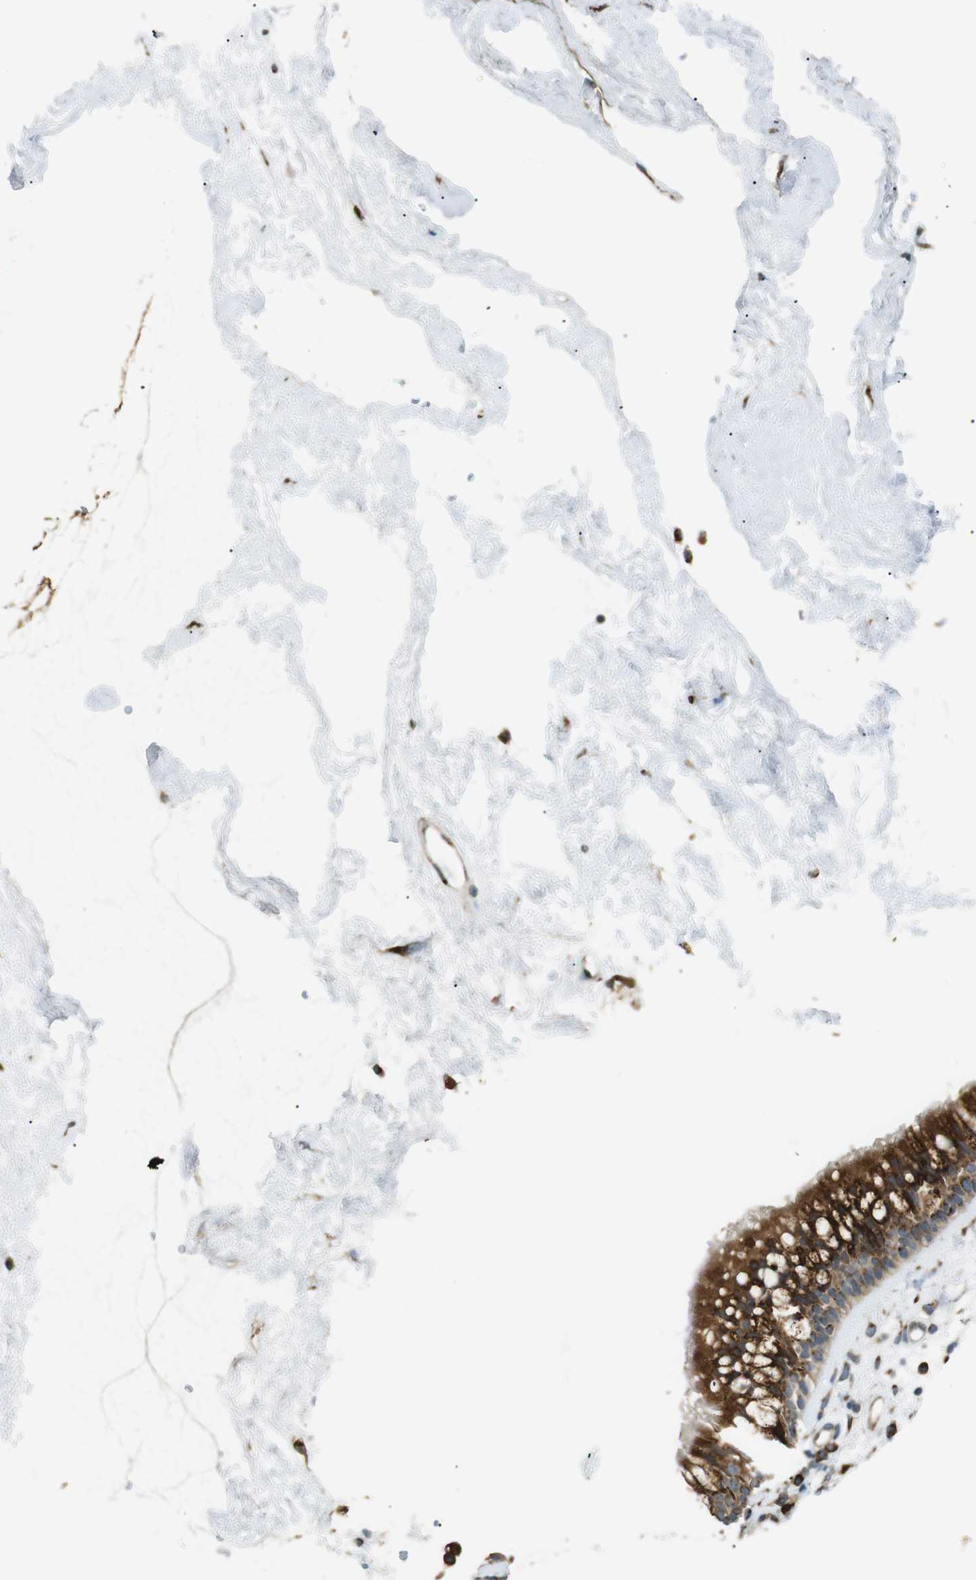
{"staining": {"intensity": "strong", "quantity": ">75%", "location": "cytoplasmic/membranous"}, "tissue": "nasopharynx", "cell_type": "Respiratory epithelial cells", "image_type": "normal", "snomed": [{"axis": "morphology", "description": "Normal tissue, NOS"}, {"axis": "morphology", "description": "Inflammation, NOS"}, {"axis": "topography", "description": "Nasopharynx"}], "caption": "Immunohistochemical staining of unremarkable human nasopharynx displays >75% levels of strong cytoplasmic/membranous protein staining in approximately >75% of respiratory epithelial cells. Using DAB (3,3'-diaminobenzidine) (brown) and hematoxylin (blue) stains, captured at high magnification using brightfield microscopy.", "gene": "TMED4", "patient": {"sex": "male", "age": 48}}